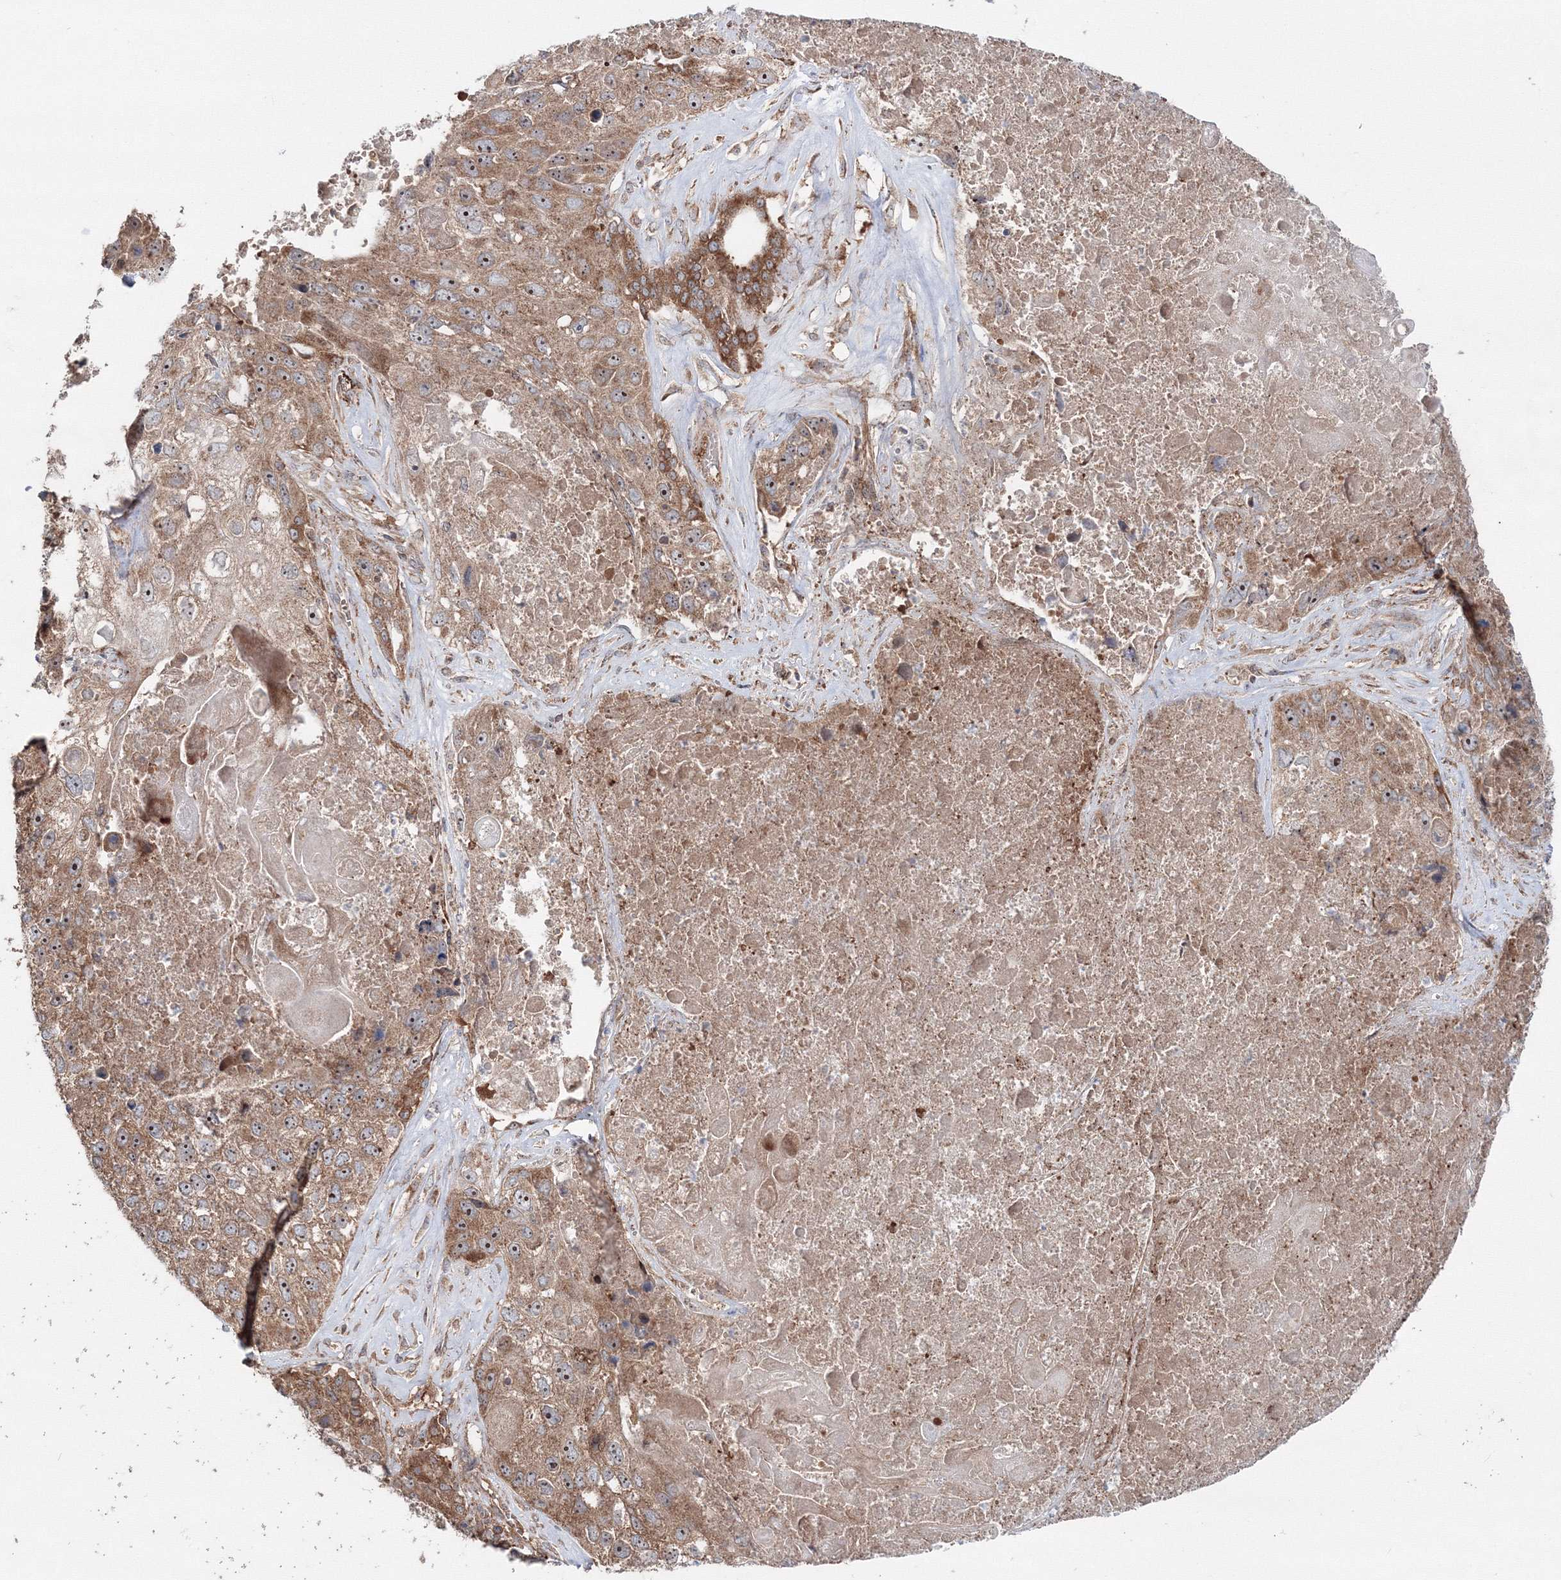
{"staining": {"intensity": "moderate", "quantity": ">75%", "location": "cytoplasmic/membranous,nuclear"}, "tissue": "lung cancer", "cell_type": "Tumor cells", "image_type": "cancer", "snomed": [{"axis": "morphology", "description": "Squamous cell carcinoma, NOS"}, {"axis": "topography", "description": "Lung"}], "caption": "Lung cancer stained with immunohistochemistry (IHC) displays moderate cytoplasmic/membranous and nuclear staining in about >75% of tumor cells.", "gene": "PEX13", "patient": {"sex": "male", "age": 61}}